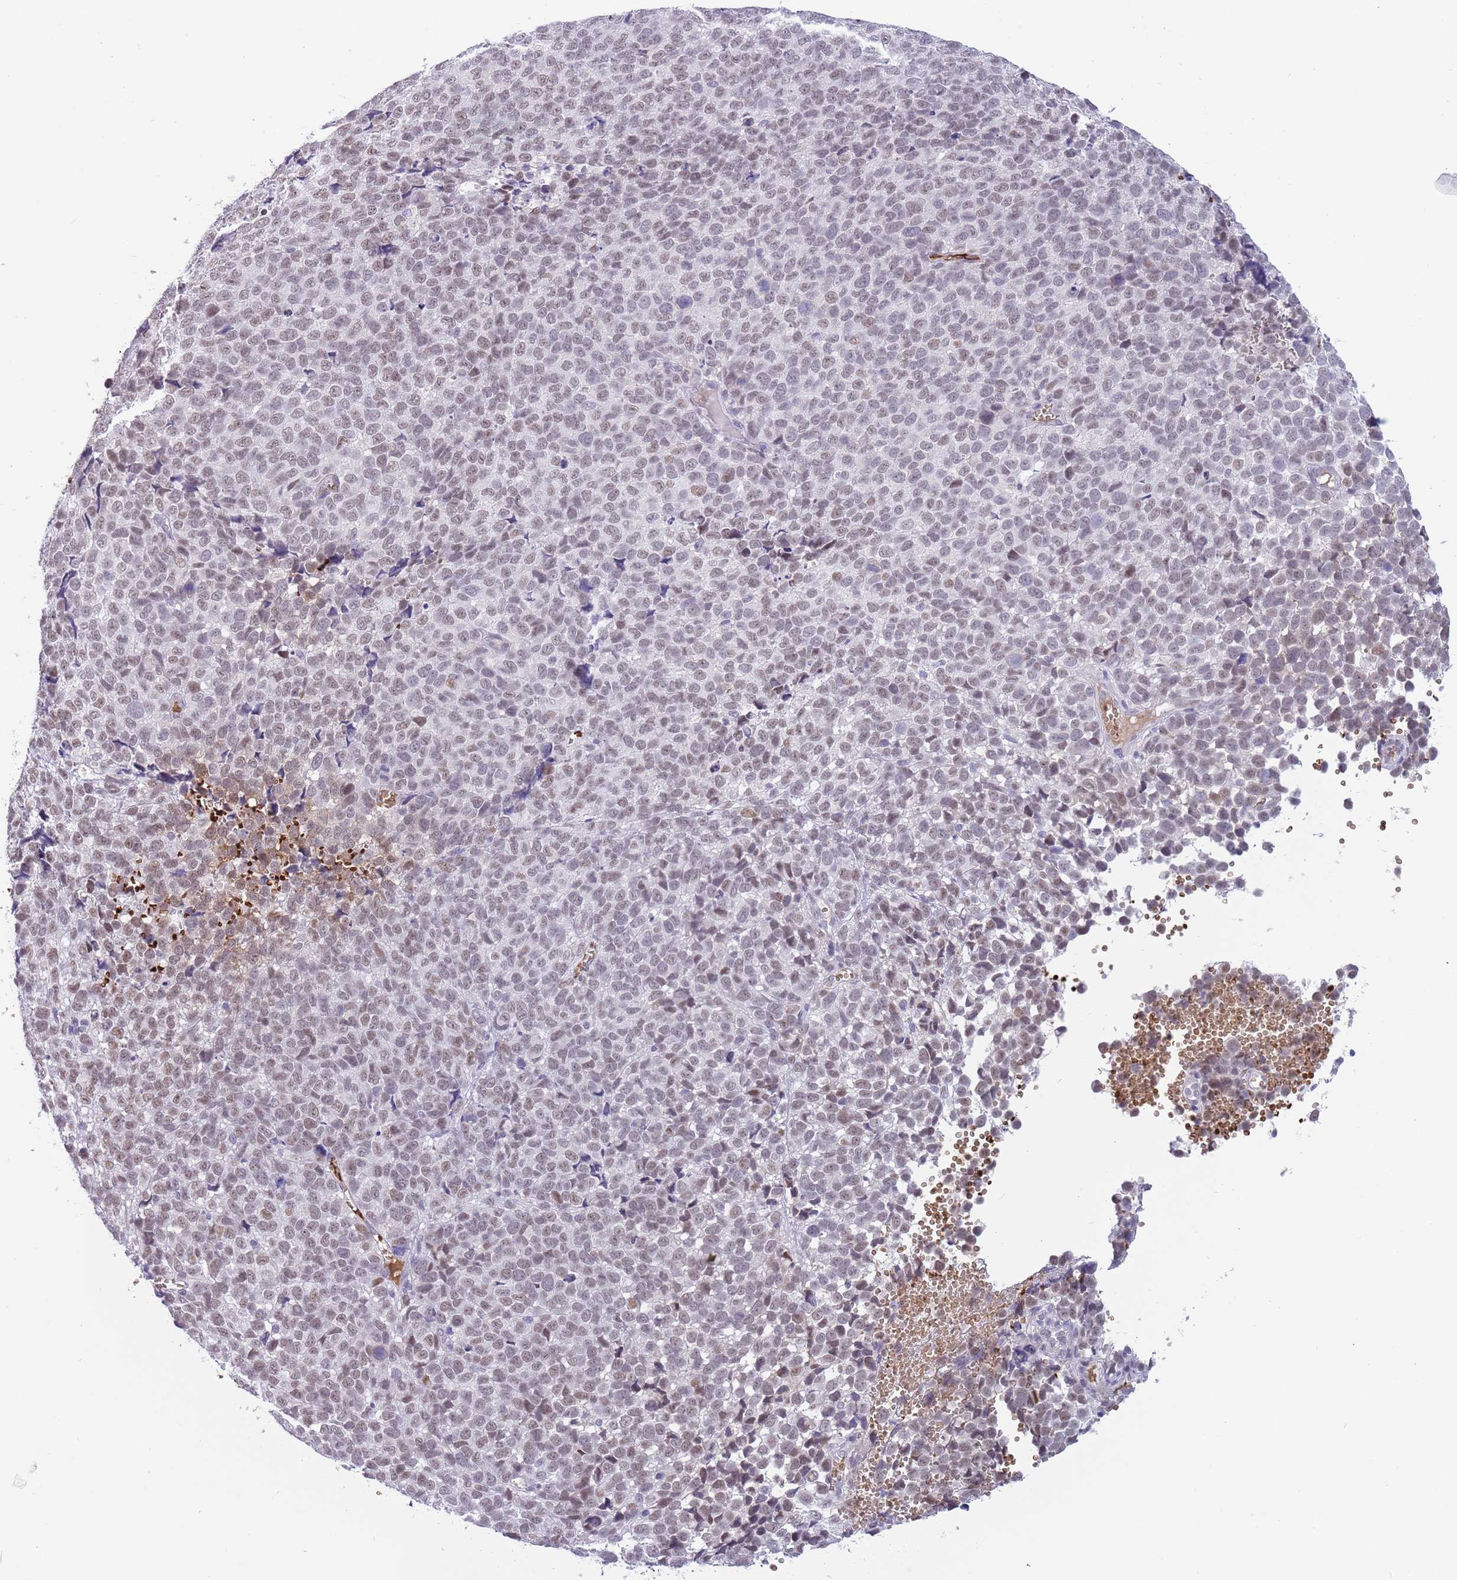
{"staining": {"intensity": "moderate", "quantity": ">75%", "location": "nuclear"}, "tissue": "melanoma", "cell_type": "Tumor cells", "image_type": "cancer", "snomed": [{"axis": "morphology", "description": "Malignant melanoma, NOS"}, {"axis": "topography", "description": "Nose, NOS"}], "caption": "The histopathology image demonstrates a brown stain indicating the presence of a protein in the nuclear of tumor cells in melanoma.", "gene": "LYPD6B", "patient": {"sex": "female", "age": 48}}